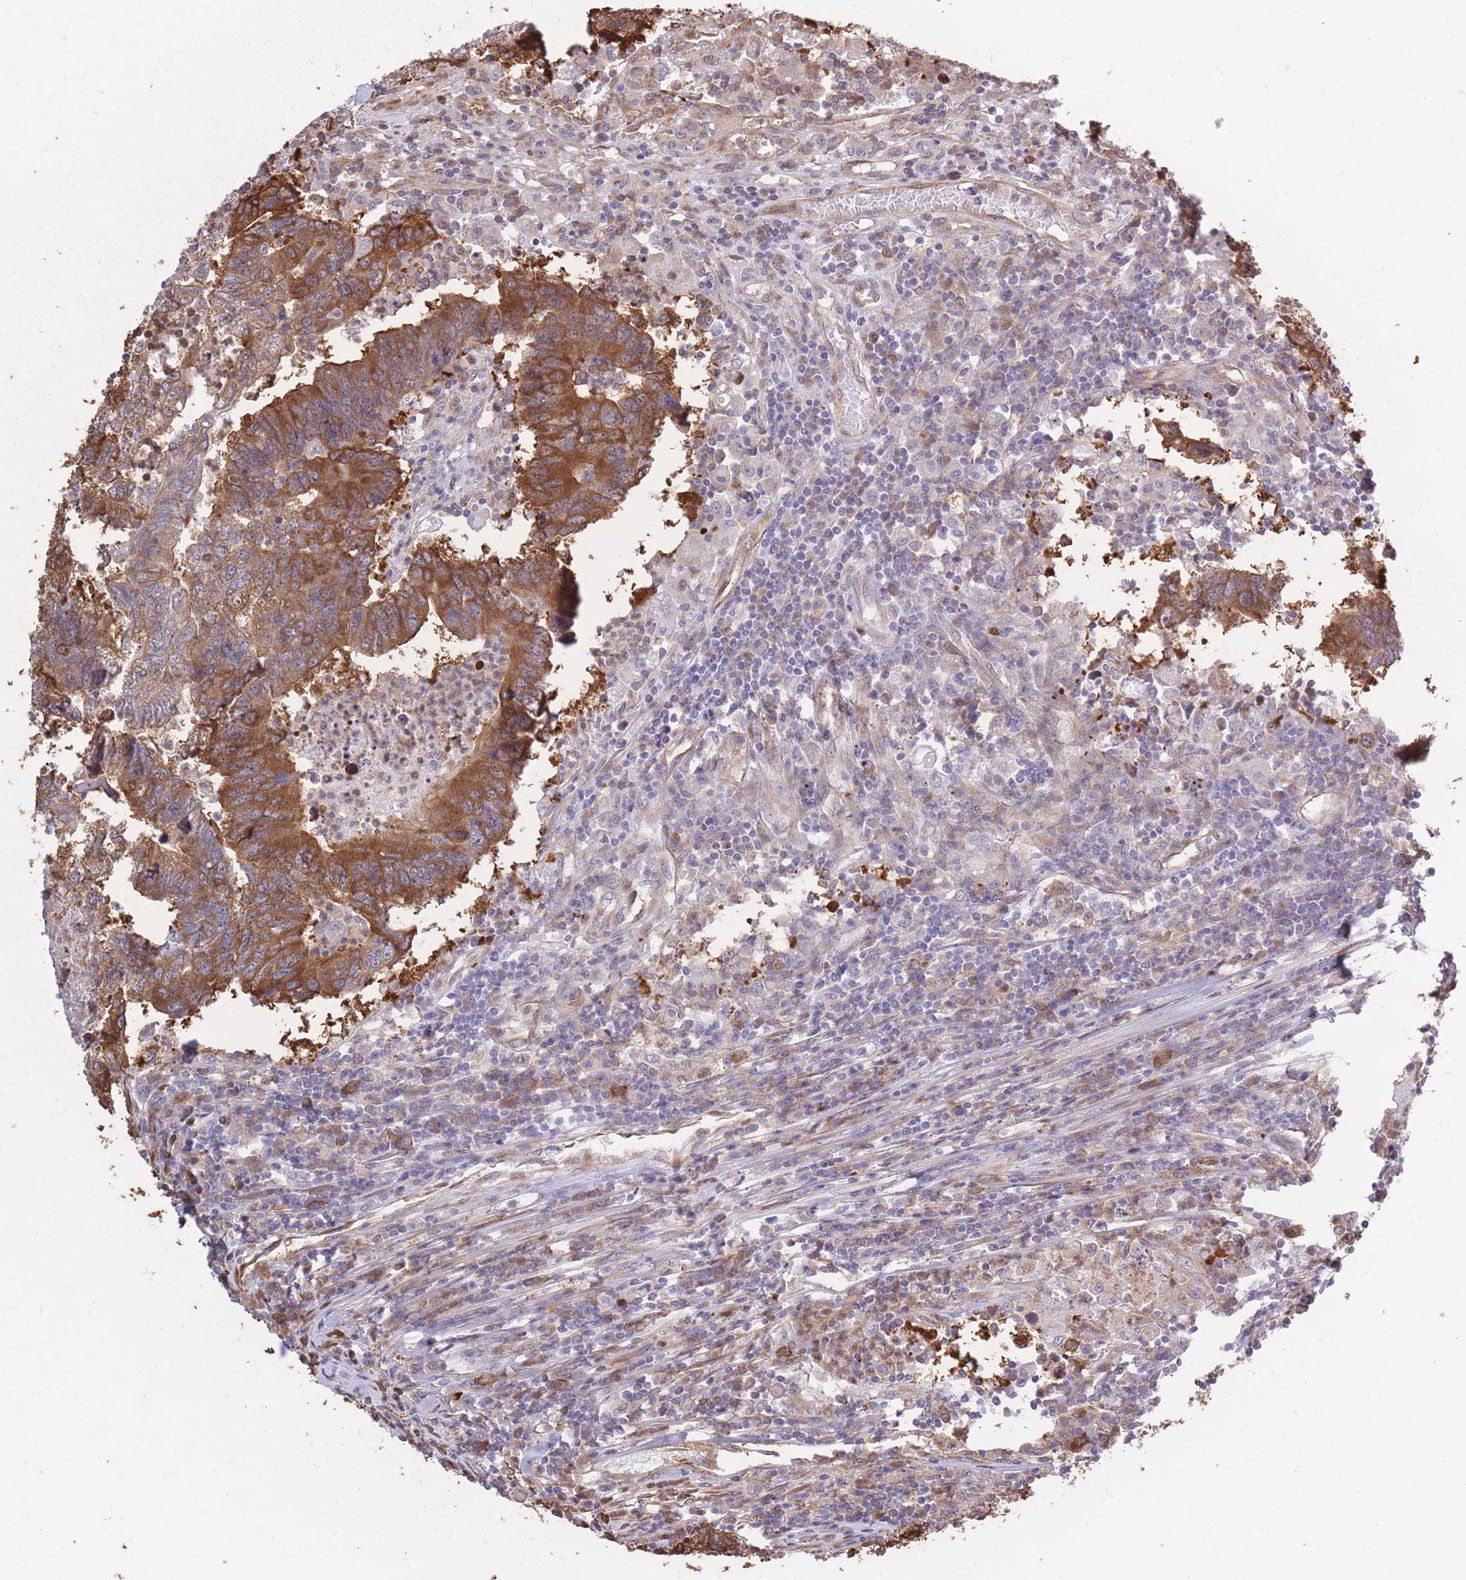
{"staining": {"intensity": "strong", "quantity": "<25%", "location": "cytoplasmic/membranous"}, "tissue": "colorectal cancer", "cell_type": "Tumor cells", "image_type": "cancer", "snomed": [{"axis": "morphology", "description": "Adenocarcinoma, NOS"}, {"axis": "topography", "description": "Colon"}], "caption": "Immunohistochemistry image of human colorectal adenocarcinoma stained for a protein (brown), which exhibits medium levels of strong cytoplasmic/membranous expression in approximately <25% of tumor cells.", "gene": "ARL13B", "patient": {"sex": "female", "age": 48}}